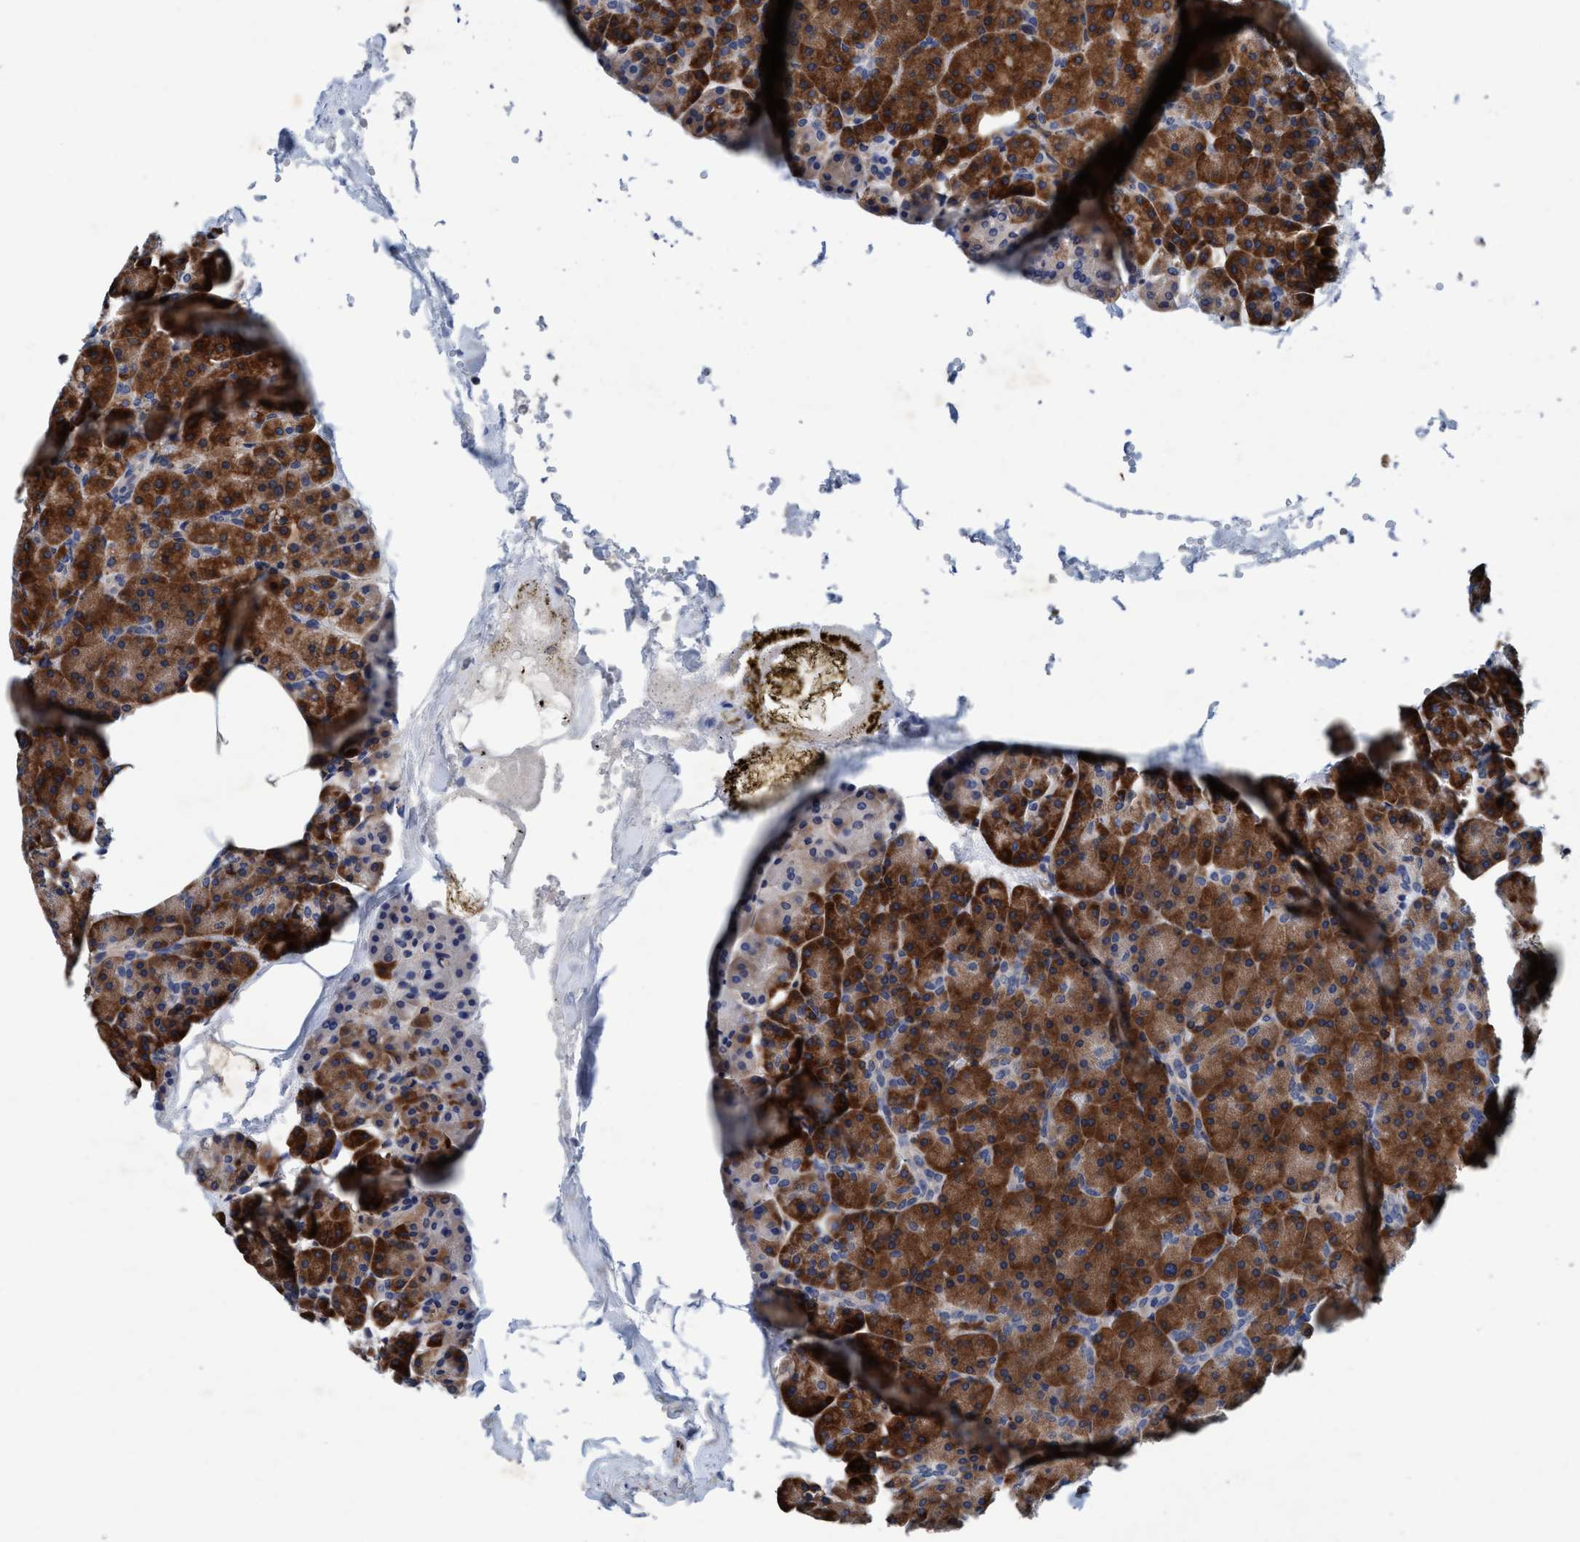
{"staining": {"intensity": "moderate", "quantity": ">75%", "location": "cytoplasmic/membranous"}, "tissue": "pancreas", "cell_type": "Exocrine glandular cells", "image_type": "normal", "snomed": [{"axis": "morphology", "description": "Normal tissue, NOS"}, {"axis": "topography", "description": "Pancreas"}], "caption": "Benign pancreas shows moderate cytoplasmic/membranous expression in approximately >75% of exocrine glandular cells, visualized by immunohistochemistry.", "gene": "ENDOG", "patient": {"sex": "female", "age": 35}}